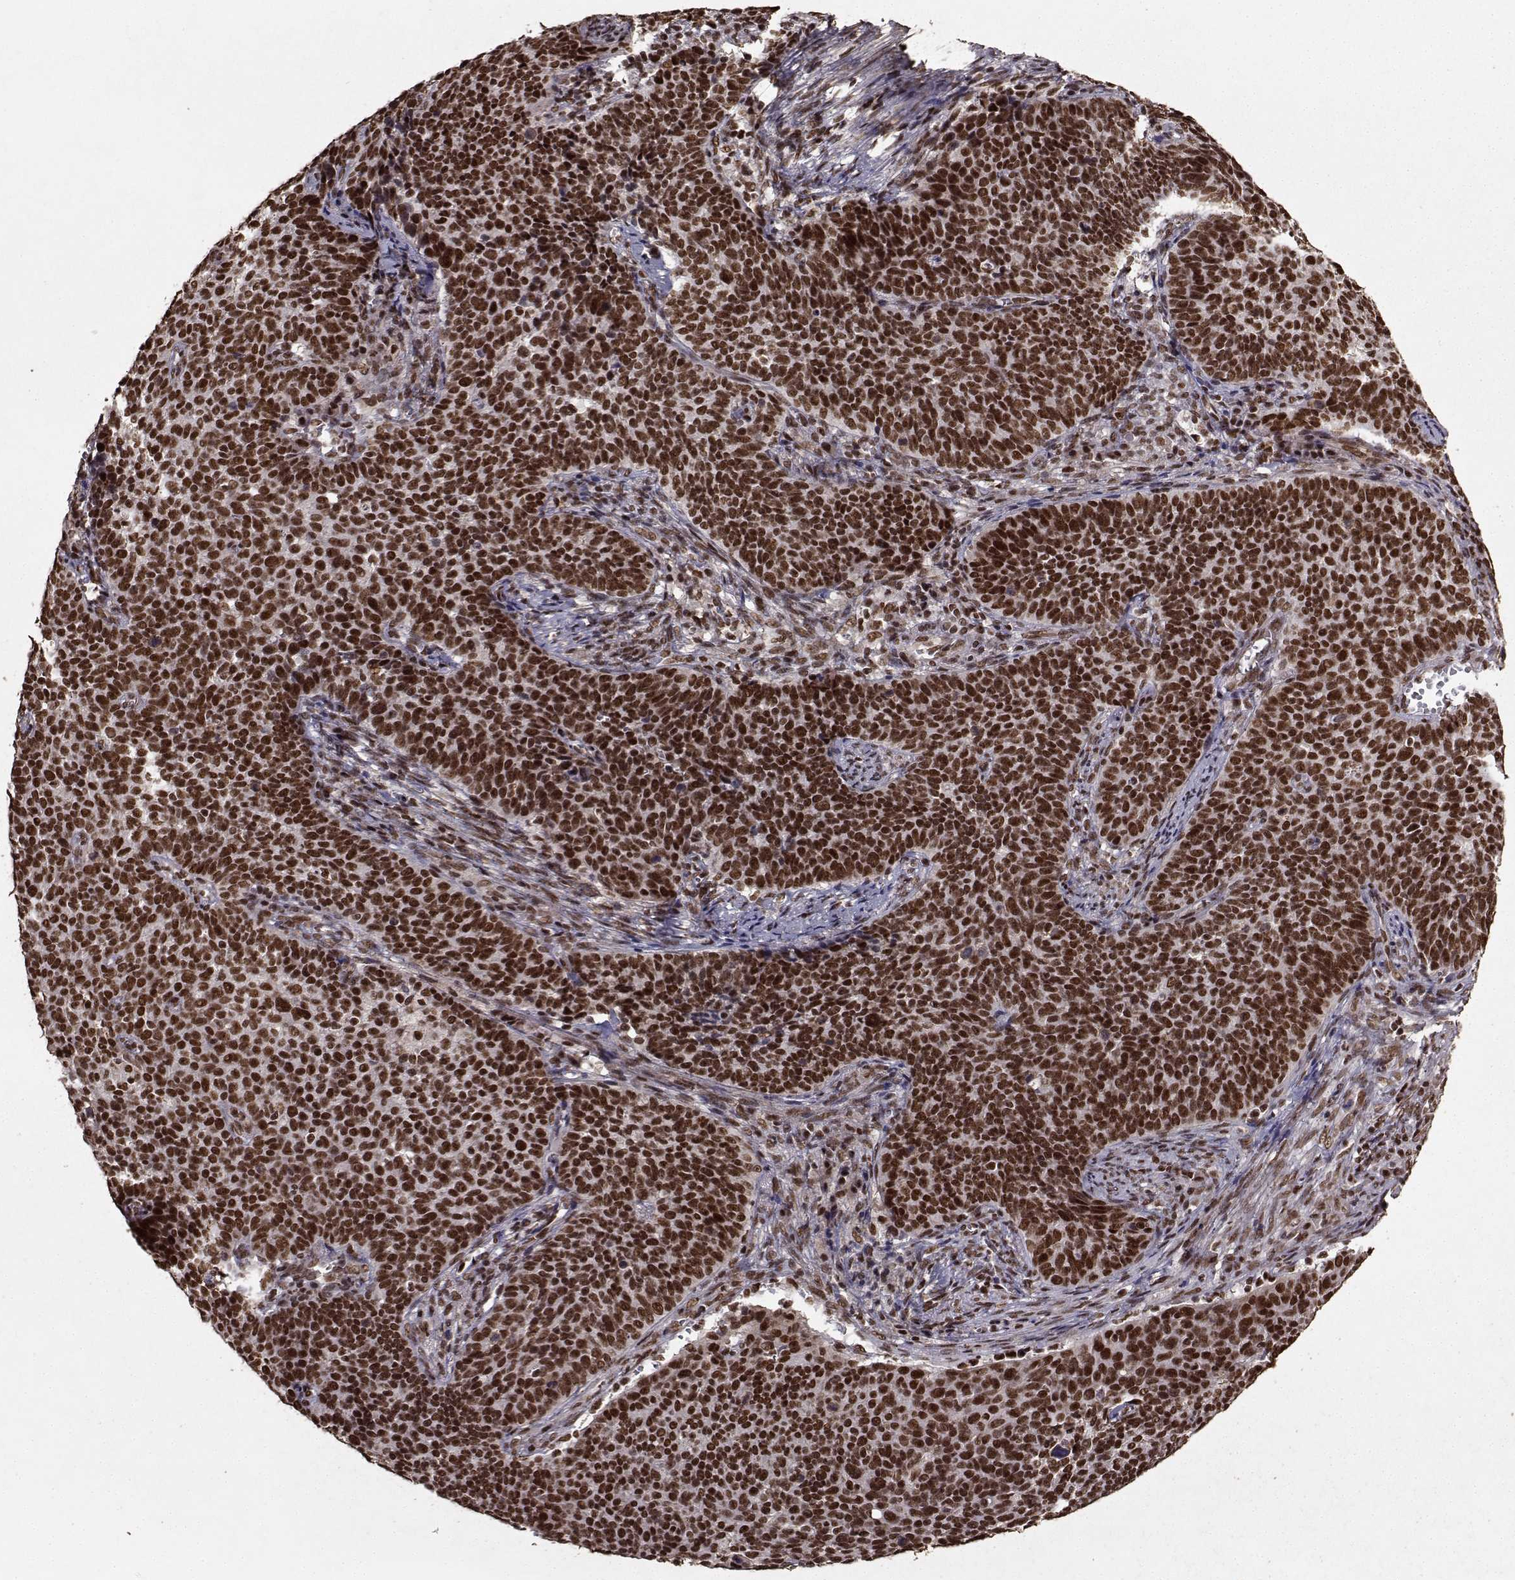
{"staining": {"intensity": "strong", "quantity": ">75%", "location": "nuclear"}, "tissue": "cervical cancer", "cell_type": "Tumor cells", "image_type": "cancer", "snomed": [{"axis": "morphology", "description": "Squamous cell carcinoma, NOS"}, {"axis": "topography", "description": "Cervix"}], "caption": "About >75% of tumor cells in cervical squamous cell carcinoma show strong nuclear protein expression as visualized by brown immunohistochemical staining.", "gene": "SF1", "patient": {"sex": "female", "age": 39}}